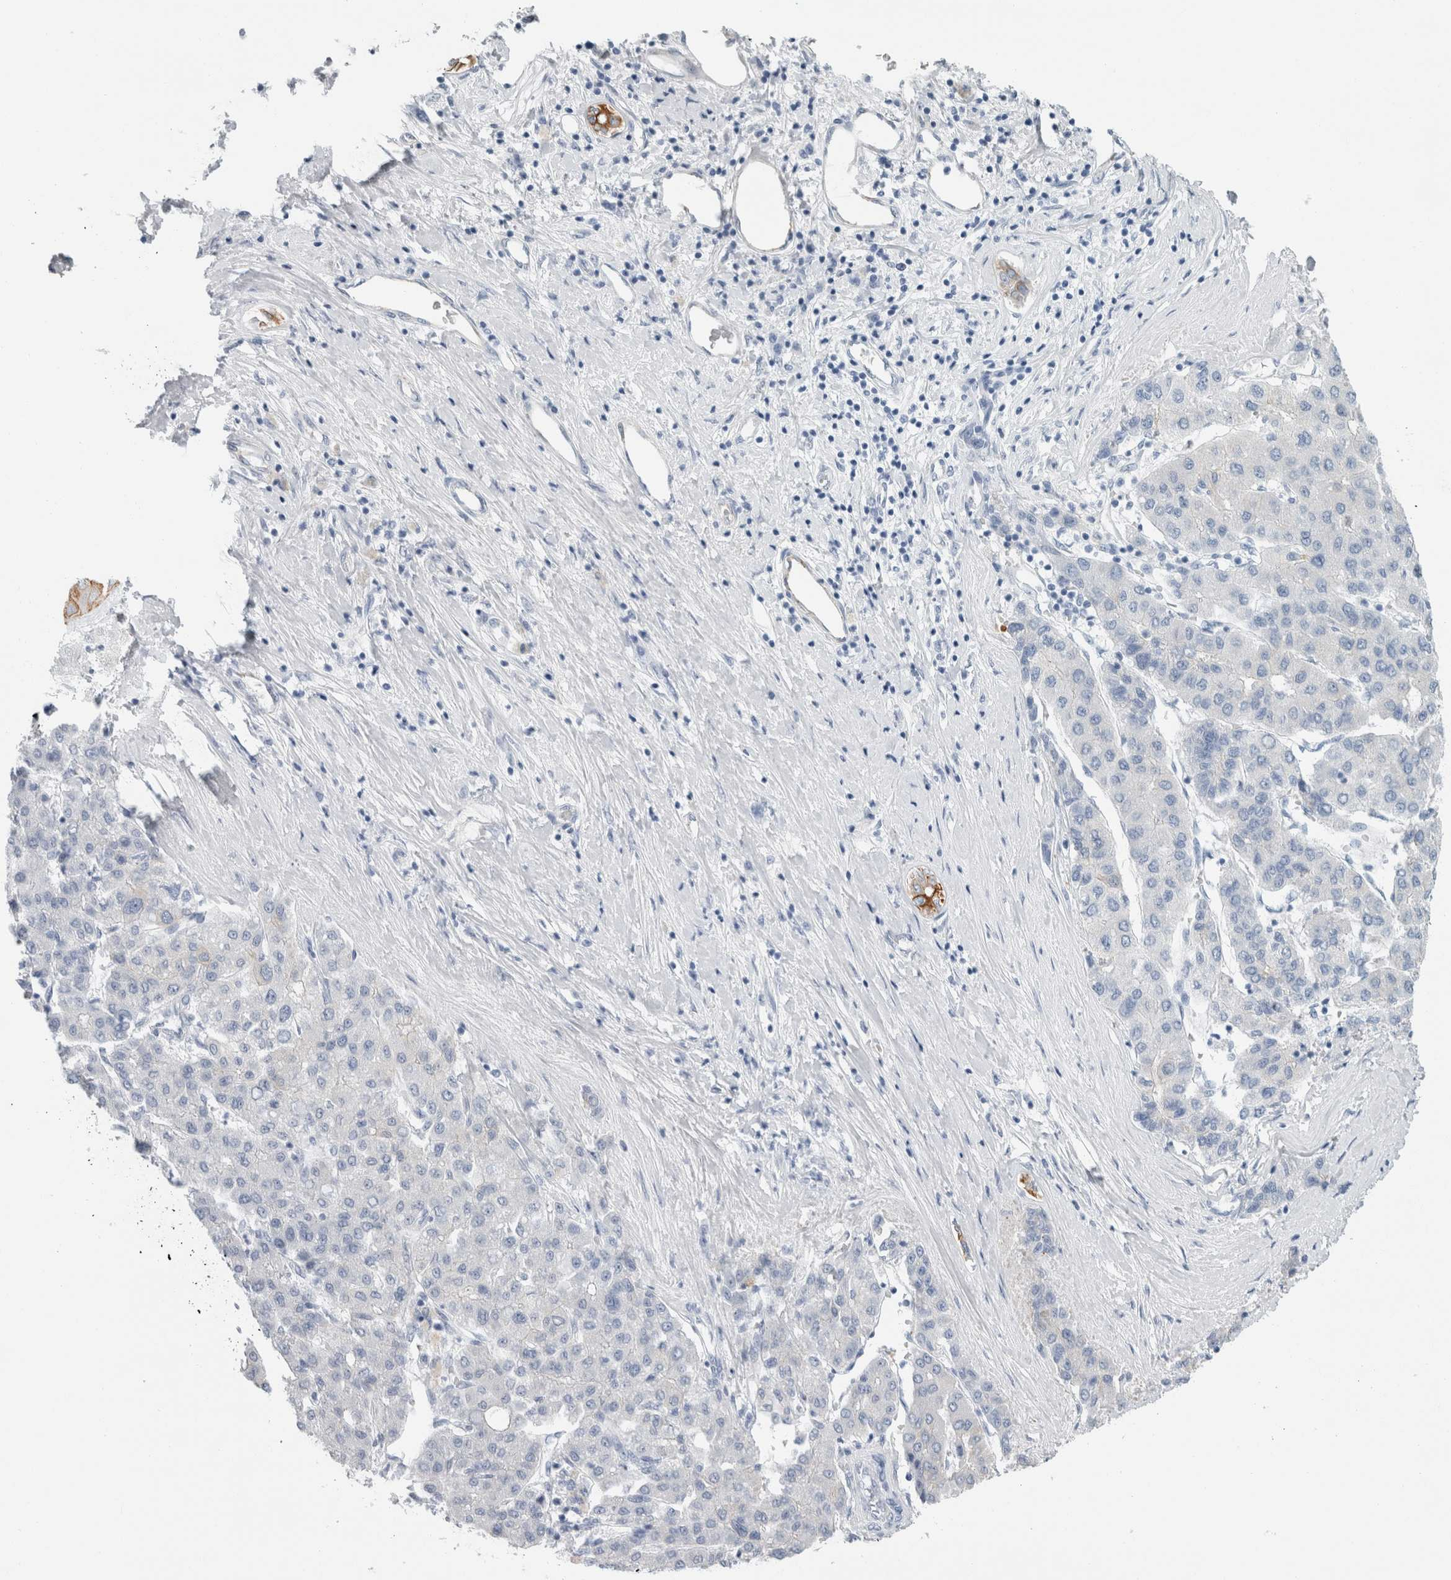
{"staining": {"intensity": "negative", "quantity": "none", "location": "none"}, "tissue": "liver cancer", "cell_type": "Tumor cells", "image_type": "cancer", "snomed": [{"axis": "morphology", "description": "Carcinoma, Hepatocellular, NOS"}, {"axis": "topography", "description": "Liver"}], "caption": "The image demonstrates no significant expression in tumor cells of liver hepatocellular carcinoma. (DAB immunohistochemistry, high magnification).", "gene": "RPH3AL", "patient": {"sex": "male", "age": 65}}